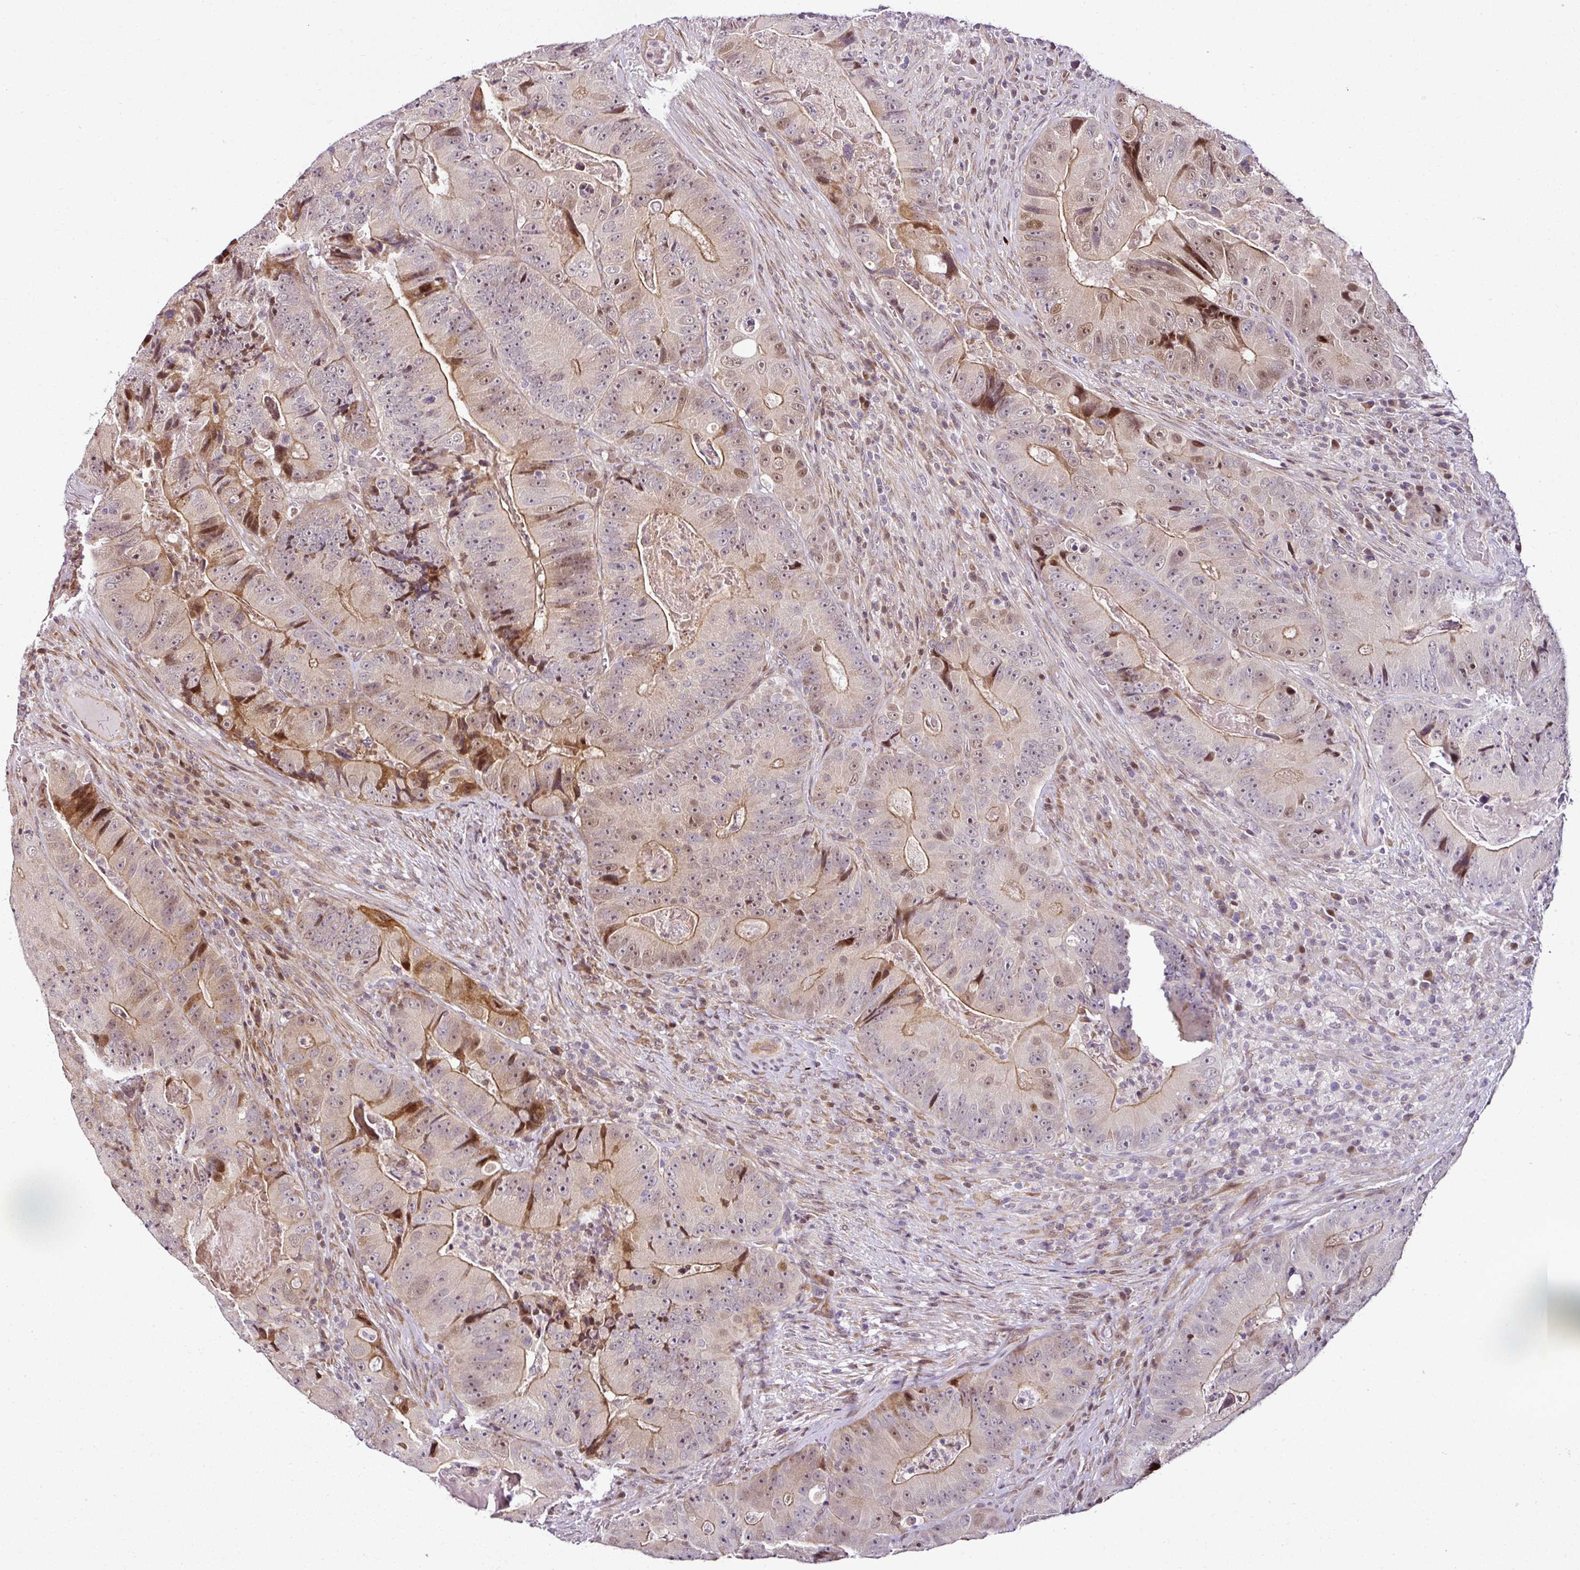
{"staining": {"intensity": "moderate", "quantity": "<25%", "location": "cytoplasmic/membranous,nuclear"}, "tissue": "colorectal cancer", "cell_type": "Tumor cells", "image_type": "cancer", "snomed": [{"axis": "morphology", "description": "Adenocarcinoma, NOS"}, {"axis": "topography", "description": "Colon"}], "caption": "Colorectal cancer stained with DAB immunohistochemistry shows low levels of moderate cytoplasmic/membranous and nuclear positivity in approximately <25% of tumor cells.", "gene": "COPRS", "patient": {"sex": "female", "age": 86}}